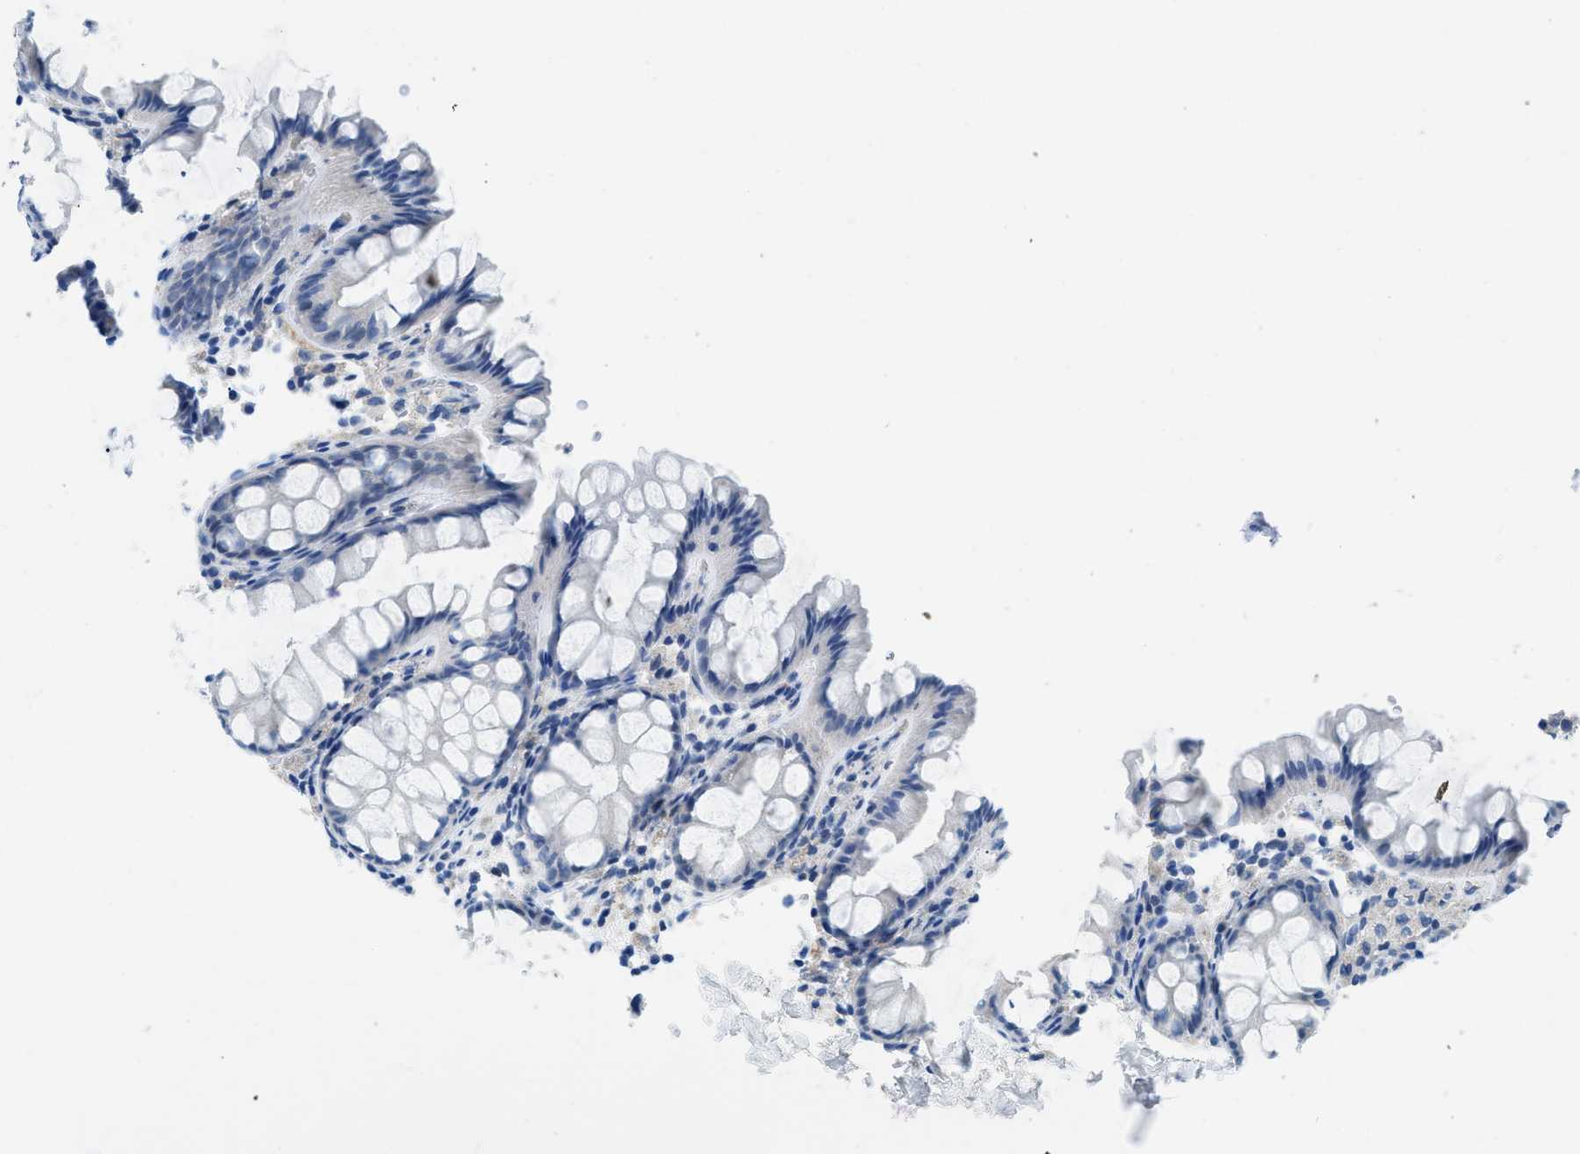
{"staining": {"intensity": "negative", "quantity": "none", "location": "none"}, "tissue": "colon", "cell_type": "Endothelial cells", "image_type": "normal", "snomed": [{"axis": "morphology", "description": "Normal tissue, NOS"}, {"axis": "topography", "description": "Colon"}], "caption": "IHC image of unremarkable colon: human colon stained with DAB displays no significant protein staining in endothelial cells. (IHC, brightfield microscopy, high magnification).", "gene": "MBL2", "patient": {"sex": "female", "age": 55}}